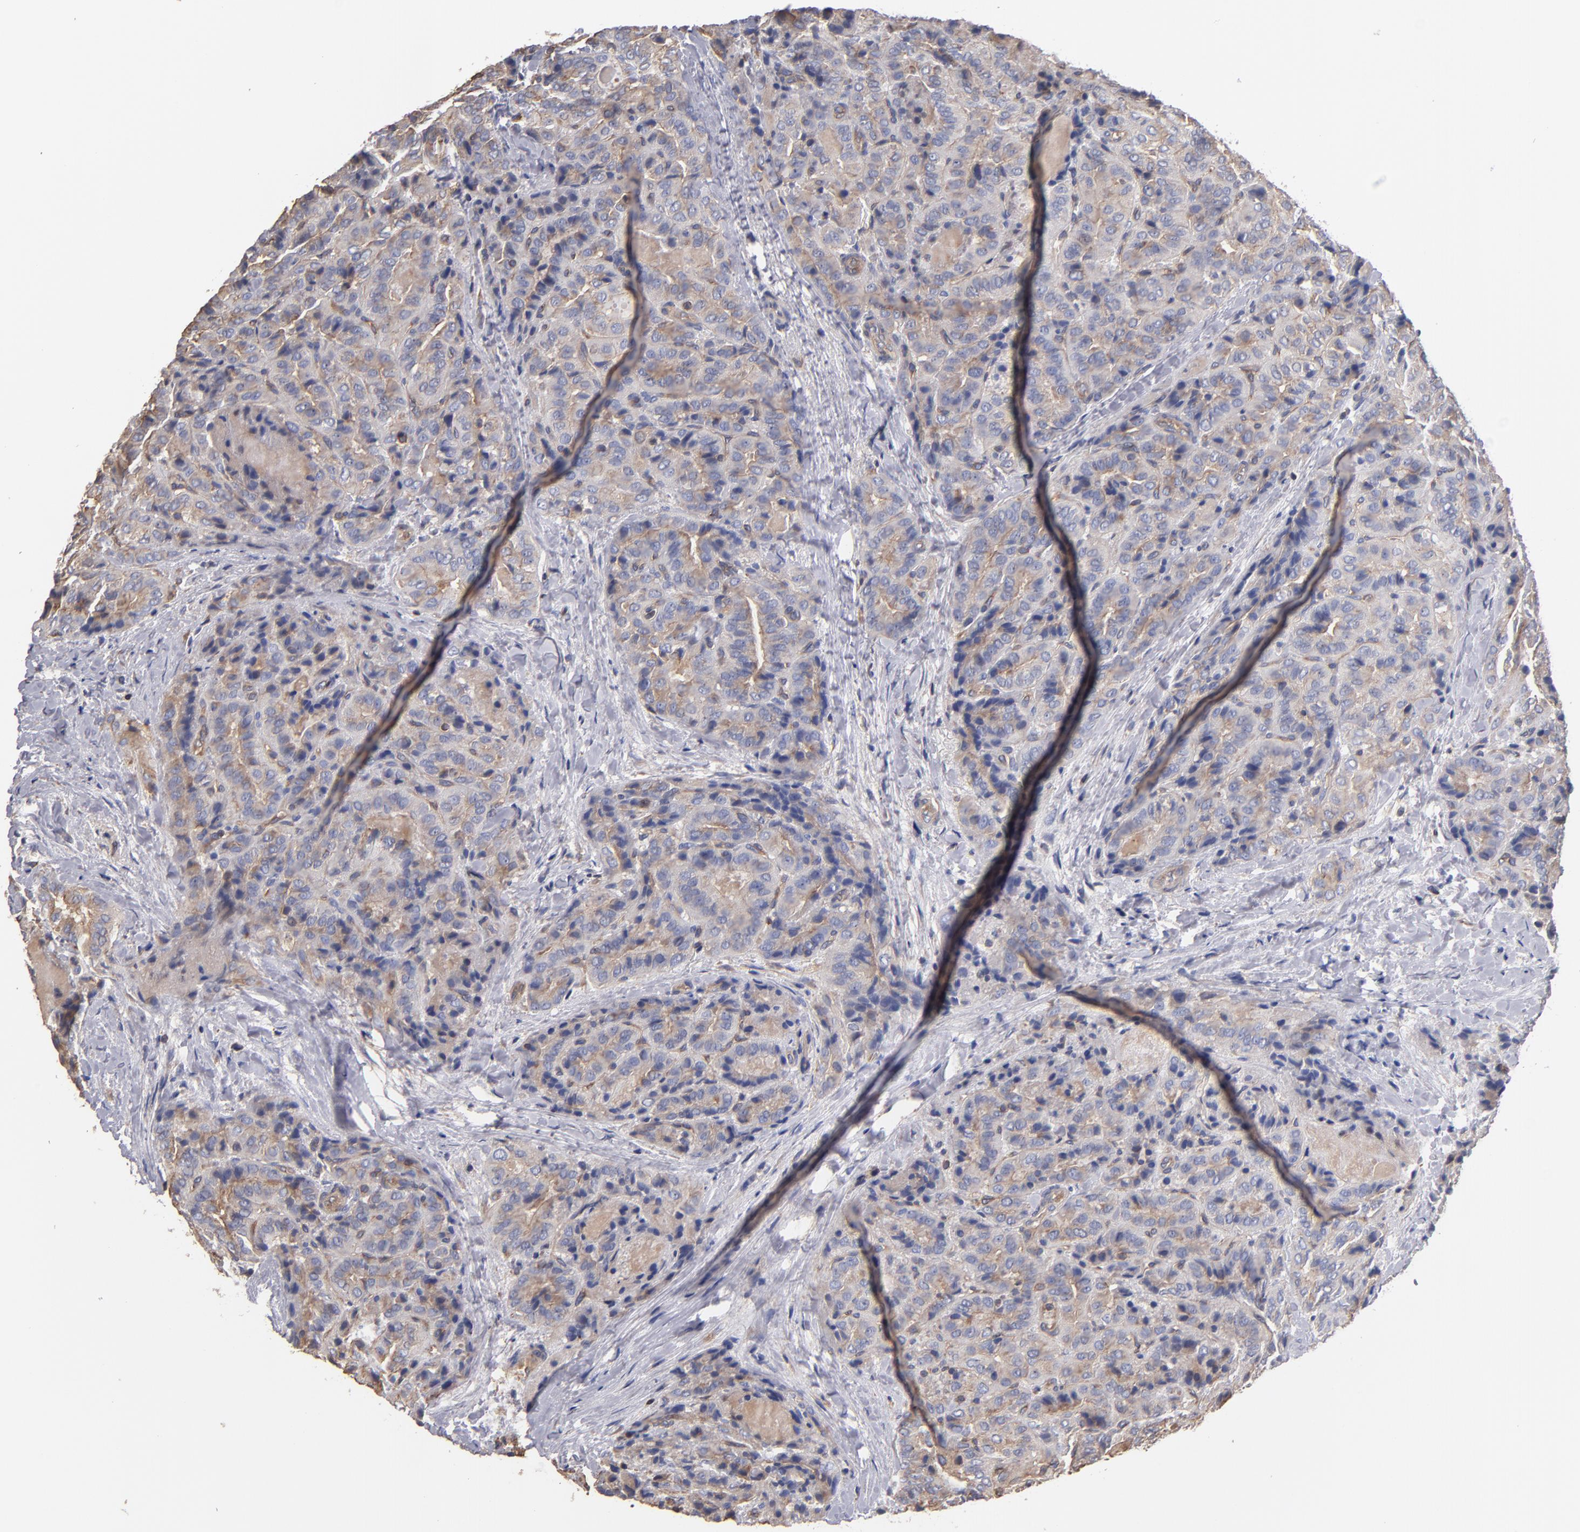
{"staining": {"intensity": "weak", "quantity": ">75%", "location": "cytoplasmic/membranous"}, "tissue": "thyroid cancer", "cell_type": "Tumor cells", "image_type": "cancer", "snomed": [{"axis": "morphology", "description": "Papillary adenocarcinoma, NOS"}, {"axis": "topography", "description": "Thyroid gland"}], "caption": "An immunohistochemistry photomicrograph of neoplastic tissue is shown. Protein staining in brown highlights weak cytoplasmic/membranous positivity in papillary adenocarcinoma (thyroid) within tumor cells.", "gene": "ESYT2", "patient": {"sex": "female", "age": 71}}